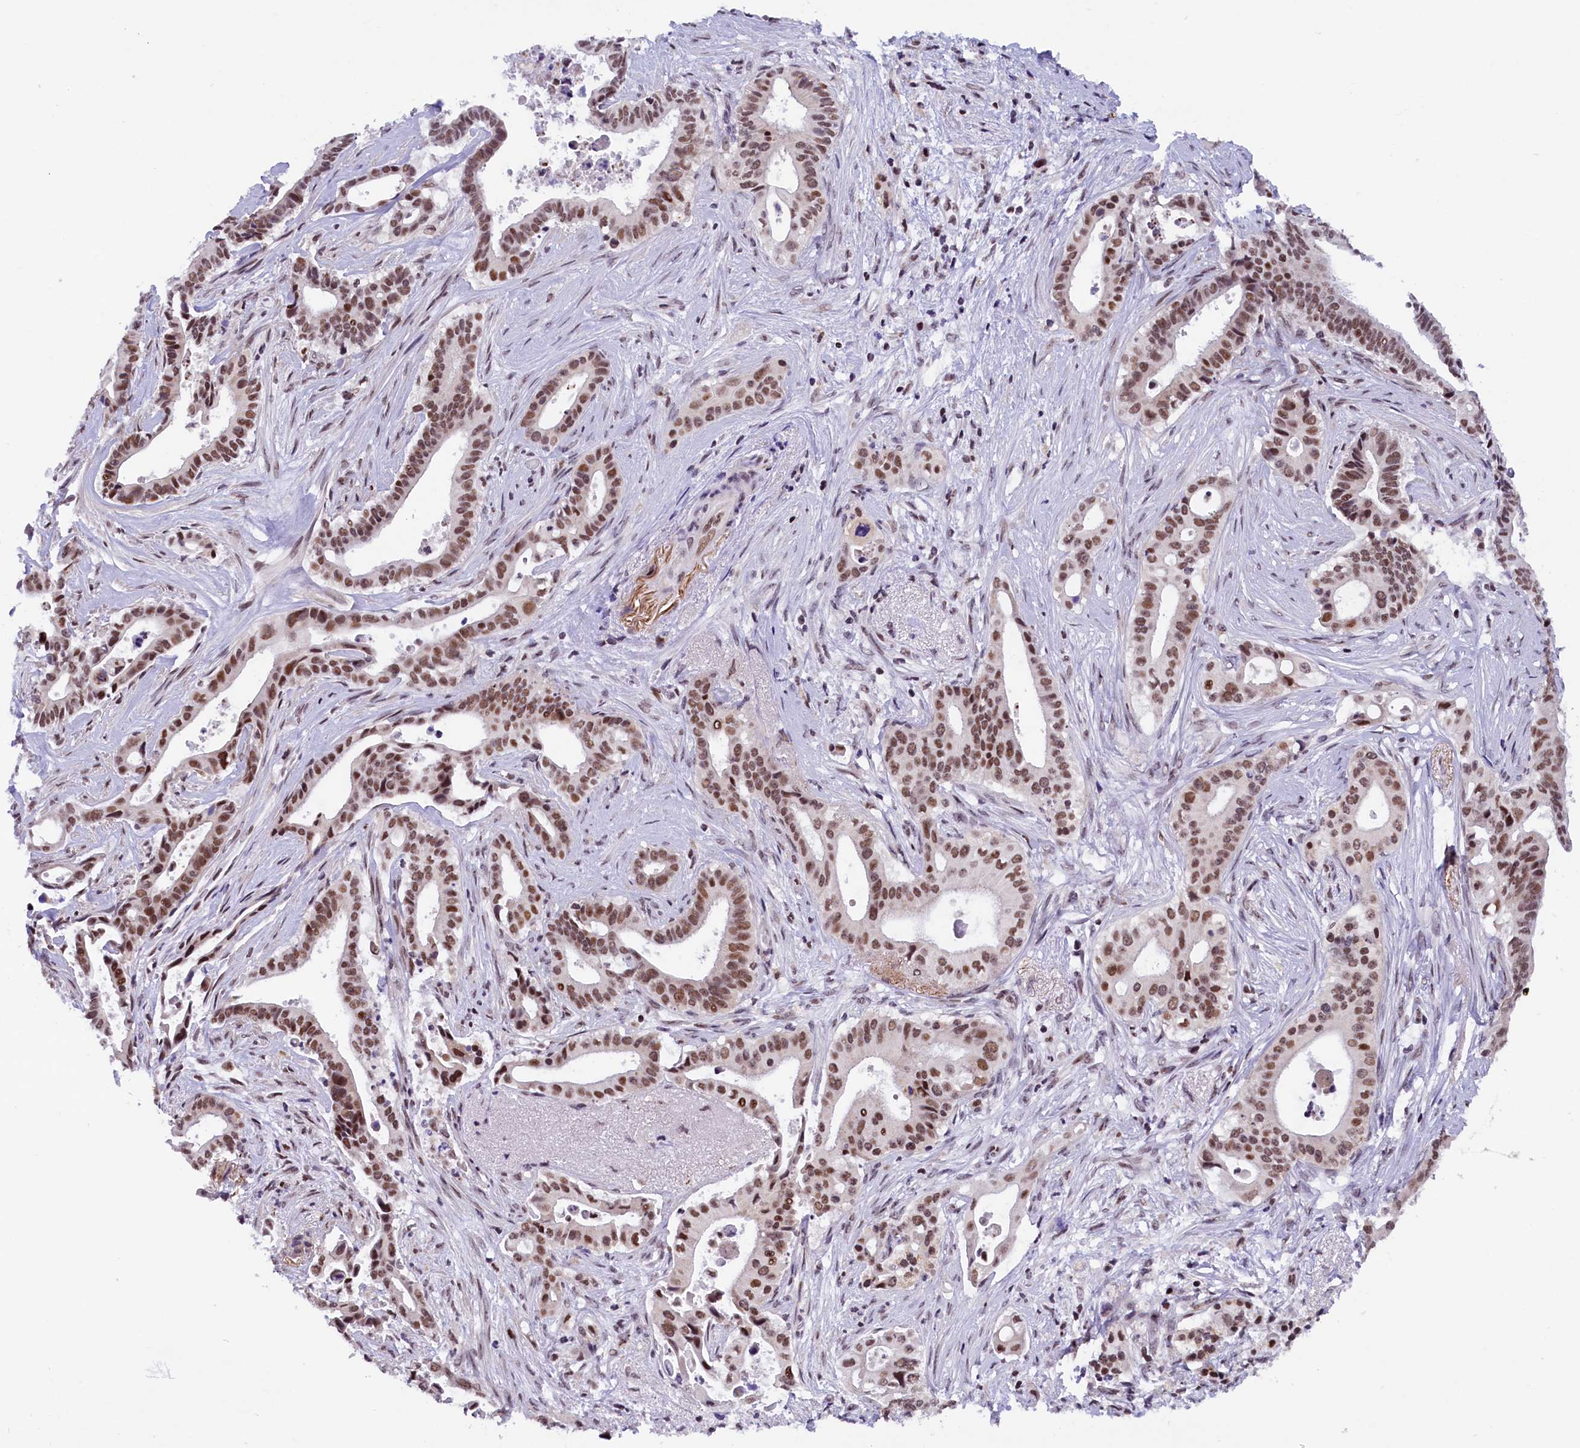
{"staining": {"intensity": "moderate", "quantity": ">75%", "location": "nuclear"}, "tissue": "pancreatic cancer", "cell_type": "Tumor cells", "image_type": "cancer", "snomed": [{"axis": "morphology", "description": "Adenocarcinoma, NOS"}, {"axis": "topography", "description": "Pancreas"}], "caption": "Tumor cells demonstrate medium levels of moderate nuclear positivity in about >75% of cells in pancreatic cancer (adenocarcinoma).", "gene": "CDYL2", "patient": {"sex": "female", "age": 77}}